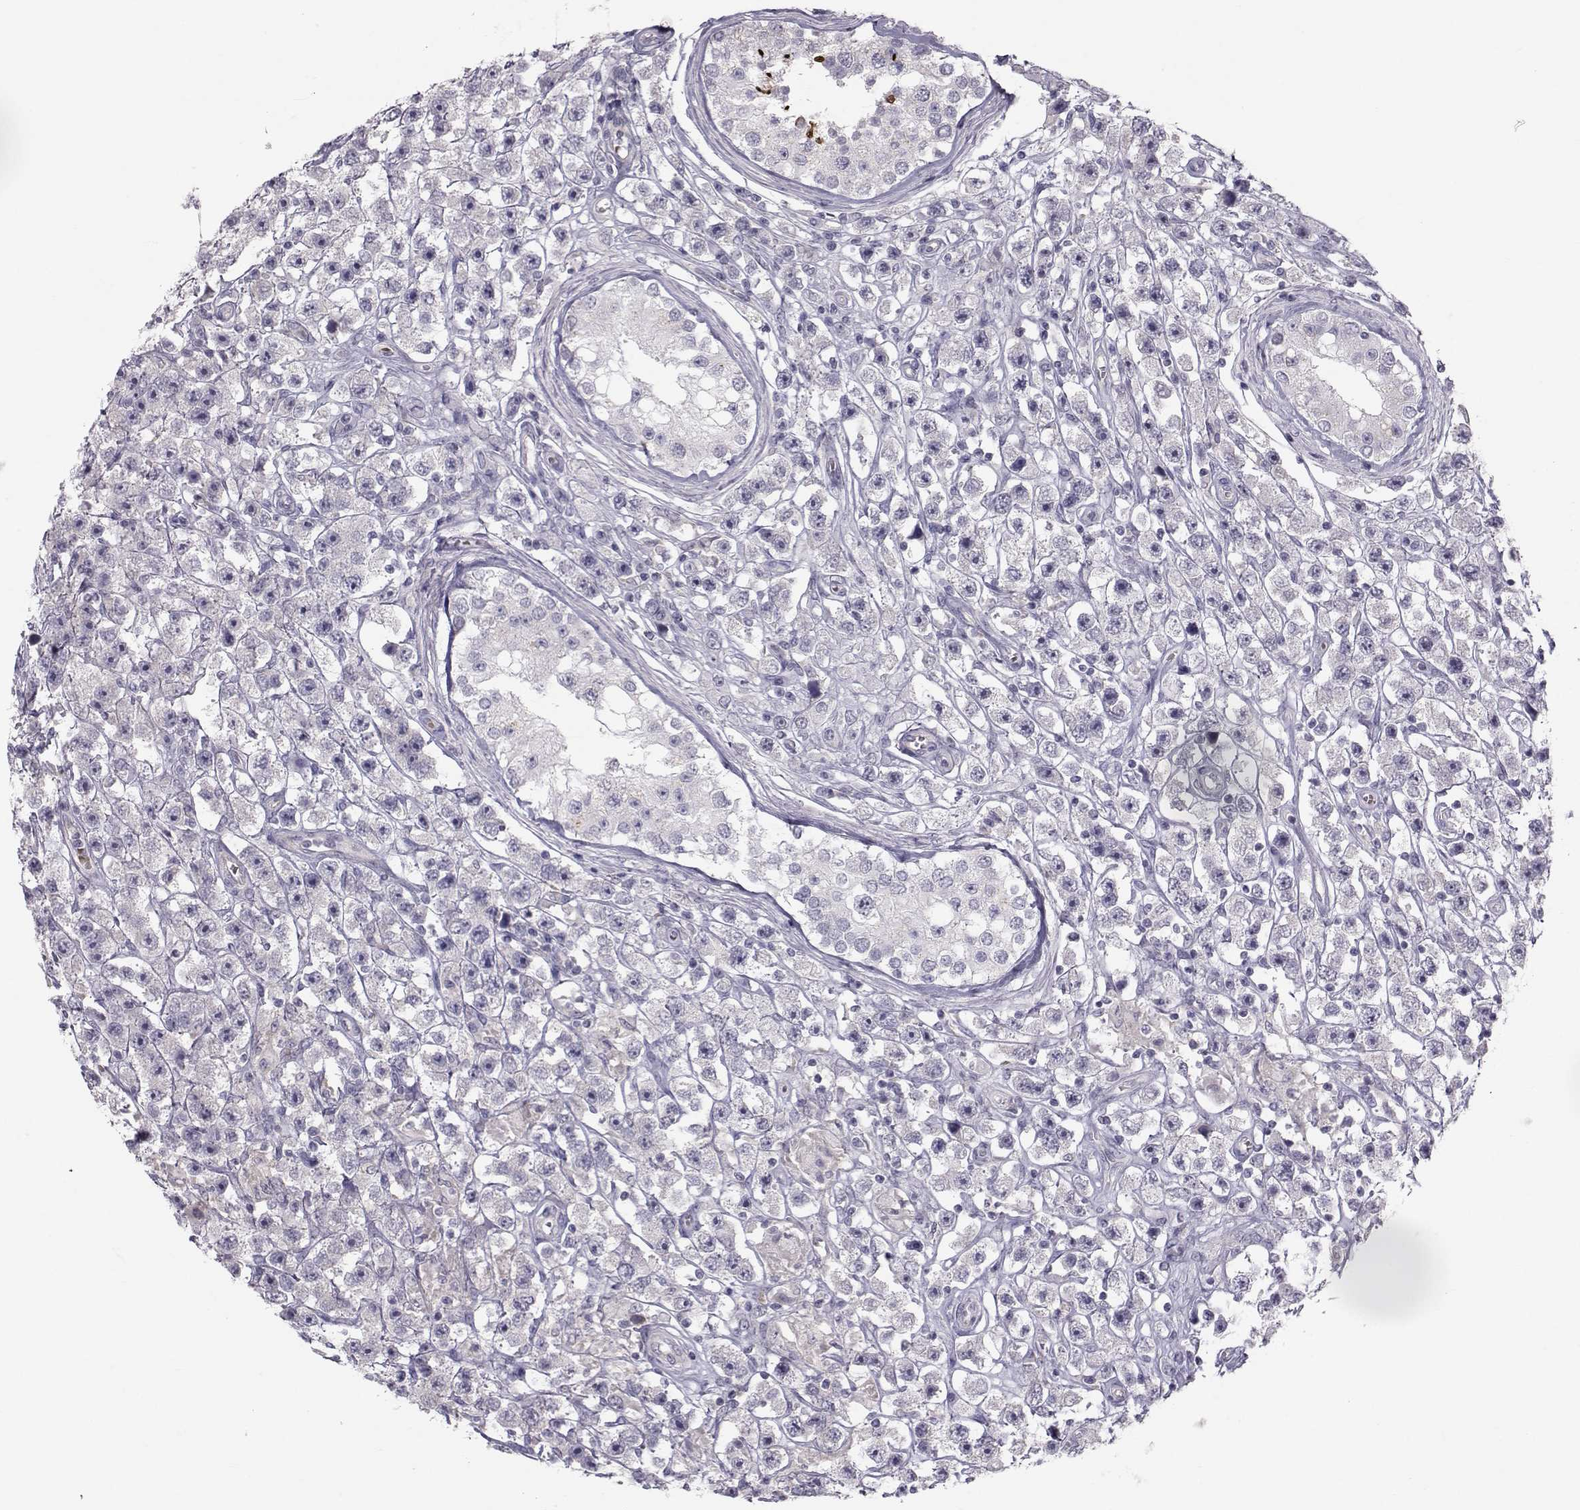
{"staining": {"intensity": "negative", "quantity": "none", "location": "none"}, "tissue": "testis cancer", "cell_type": "Tumor cells", "image_type": "cancer", "snomed": [{"axis": "morphology", "description": "Seminoma, NOS"}, {"axis": "topography", "description": "Testis"}], "caption": "Immunohistochemical staining of human testis cancer (seminoma) displays no significant staining in tumor cells.", "gene": "GARIN3", "patient": {"sex": "male", "age": 45}}